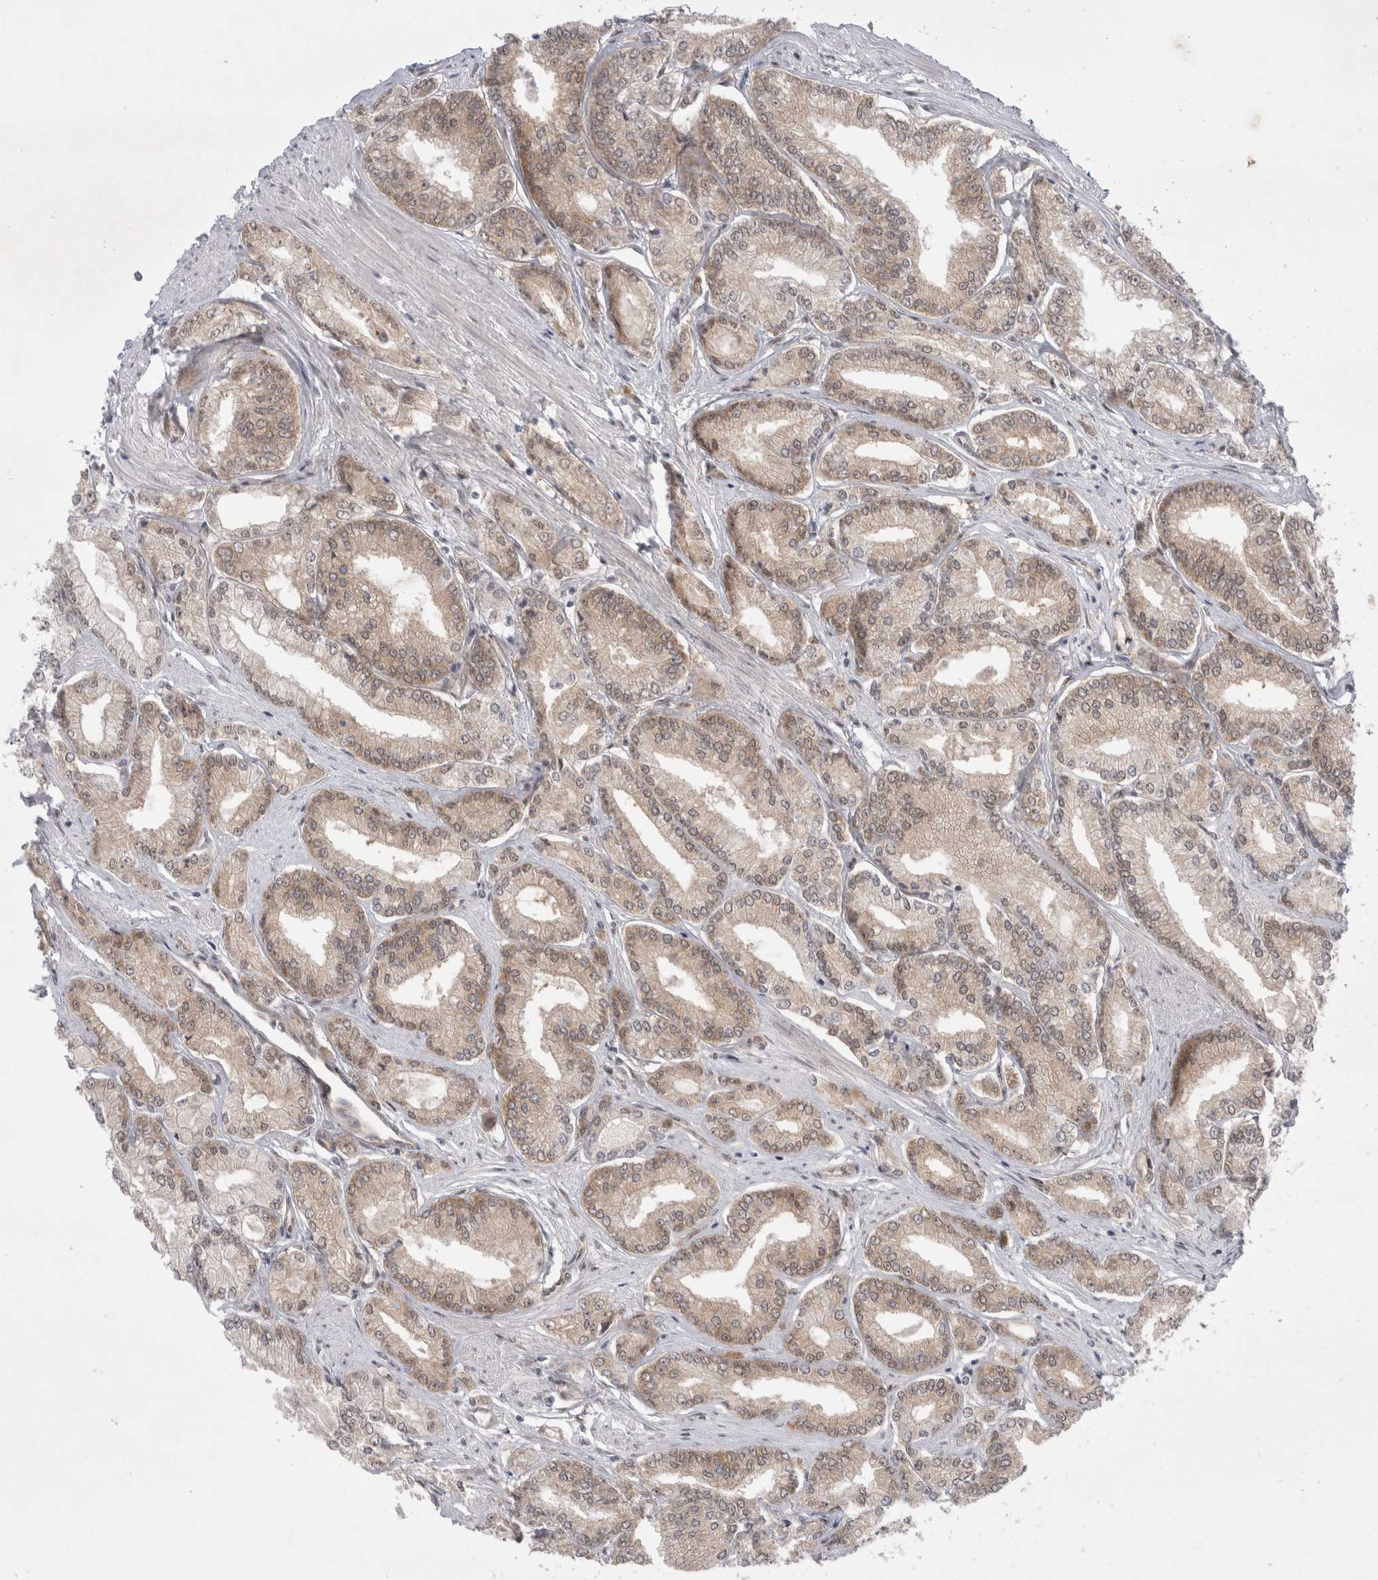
{"staining": {"intensity": "weak", "quantity": ">75%", "location": "cytoplasmic/membranous"}, "tissue": "prostate cancer", "cell_type": "Tumor cells", "image_type": "cancer", "snomed": [{"axis": "morphology", "description": "Adenocarcinoma, Low grade"}, {"axis": "topography", "description": "Prostate"}], "caption": "IHC (DAB) staining of prostate cancer displays weak cytoplasmic/membranous protein expression in about >75% of tumor cells.", "gene": "WIPF2", "patient": {"sex": "male", "age": 52}}